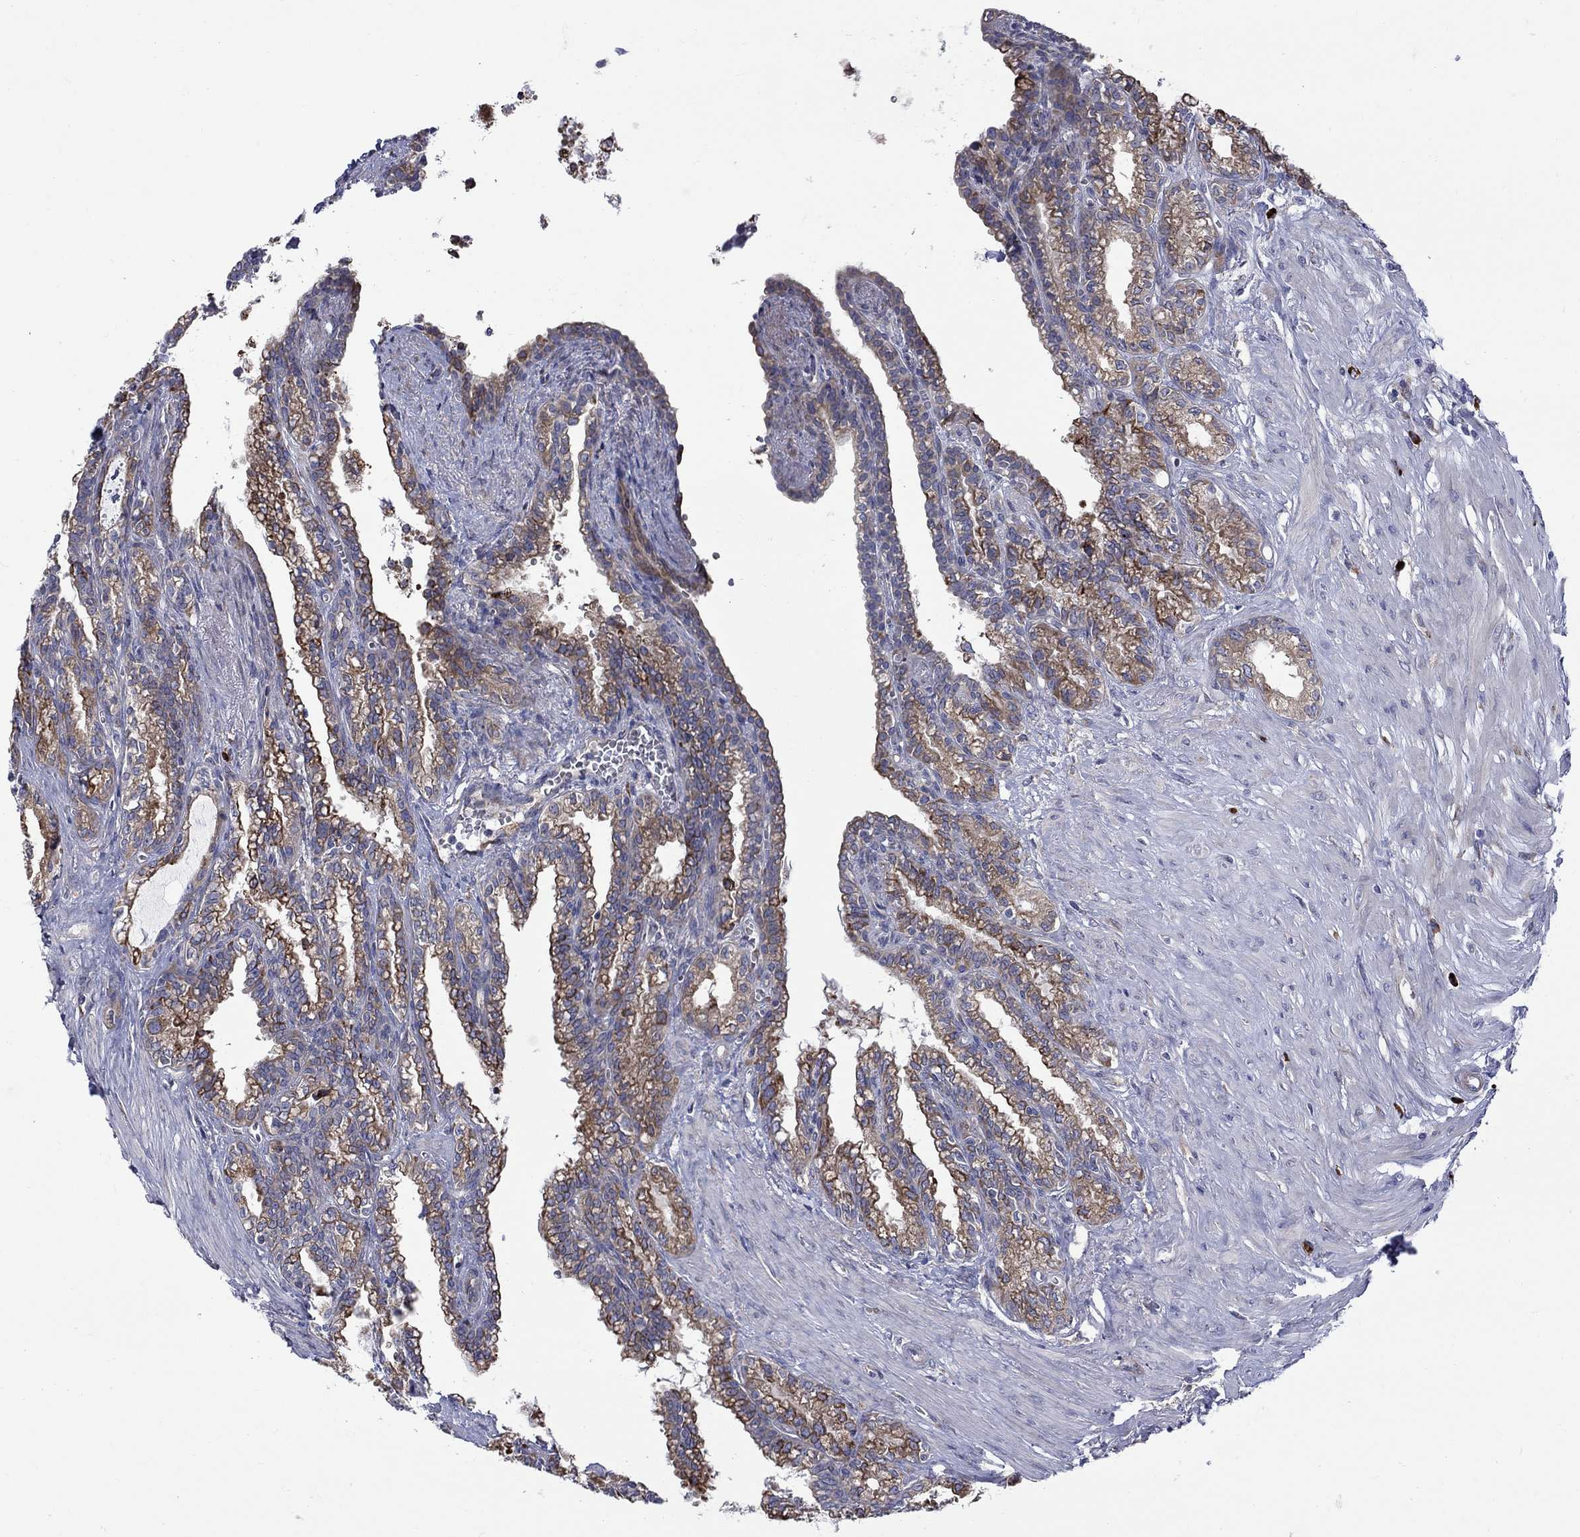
{"staining": {"intensity": "strong", "quantity": "<25%", "location": "cytoplasmic/membranous"}, "tissue": "seminal vesicle", "cell_type": "Glandular cells", "image_type": "normal", "snomed": [{"axis": "morphology", "description": "Normal tissue, NOS"}, {"axis": "morphology", "description": "Urothelial carcinoma, NOS"}, {"axis": "topography", "description": "Urinary bladder"}, {"axis": "topography", "description": "Seminal veicle"}], "caption": "Glandular cells show medium levels of strong cytoplasmic/membranous staining in about <25% of cells in unremarkable seminal vesicle. The staining is performed using DAB (3,3'-diaminobenzidine) brown chromogen to label protein expression. The nuclei are counter-stained blue using hematoxylin.", "gene": "ASNS", "patient": {"sex": "male", "age": 76}}